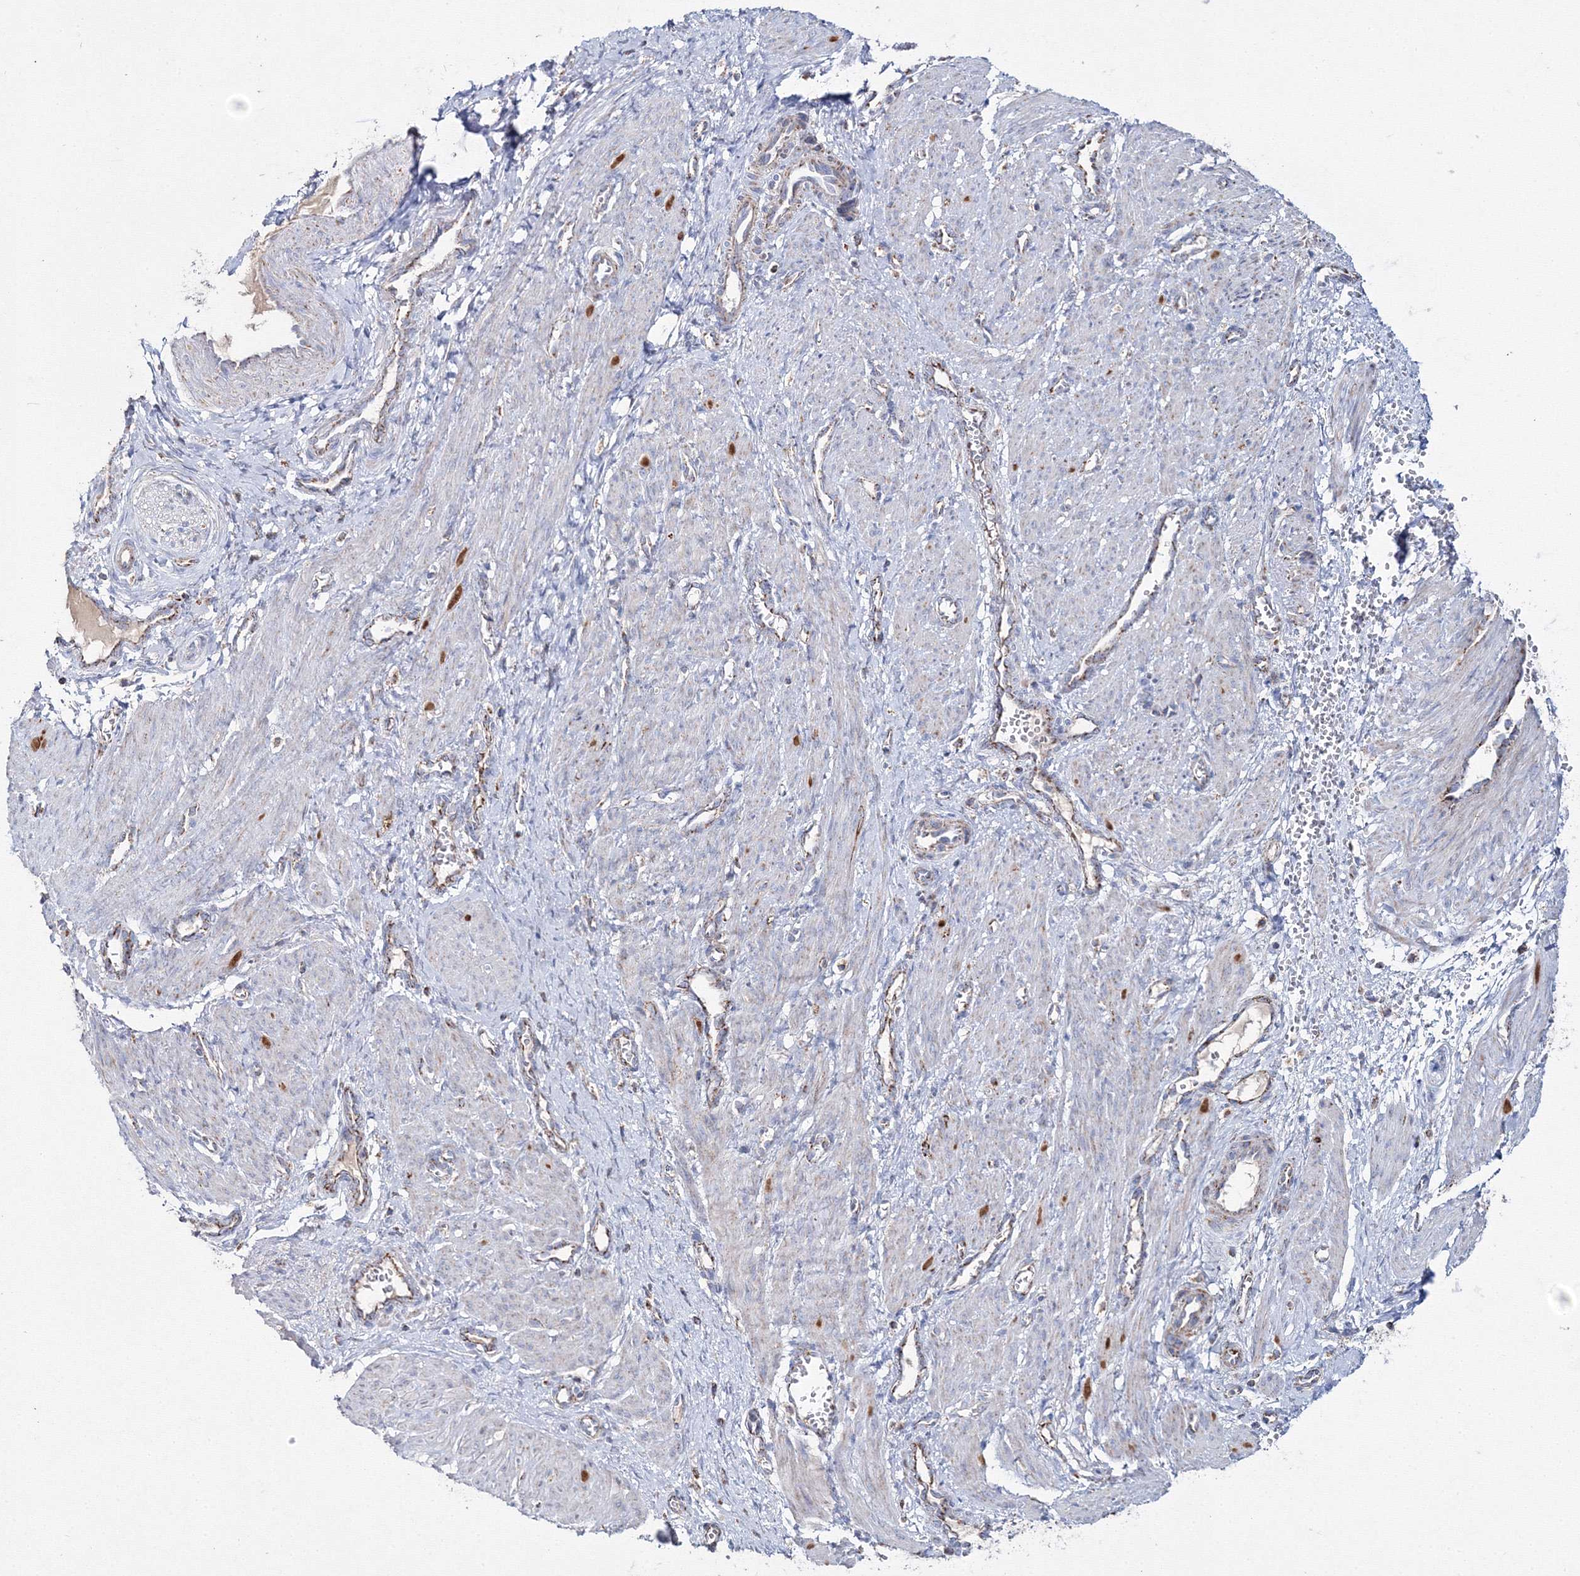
{"staining": {"intensity": "negative", "quantity": "none", "location": "none"}, "tissue": "smooth muscle", "cell_type": "Smooth muscle cells", "image_type": "normal", "snomed": [{"axis": "morphology", "description": "Normal tissue, NOS"}, {"axis": "topography", "description": "Endometrium"}], "caption": "Smooth muscle cells show no significant positivity in normal smooth muscle. (Immunohistochemistry (ihc), brightfield microscopy, high magnification).", "gene": "IGSF9", "patient": {"sex": "female", "age": 33}}